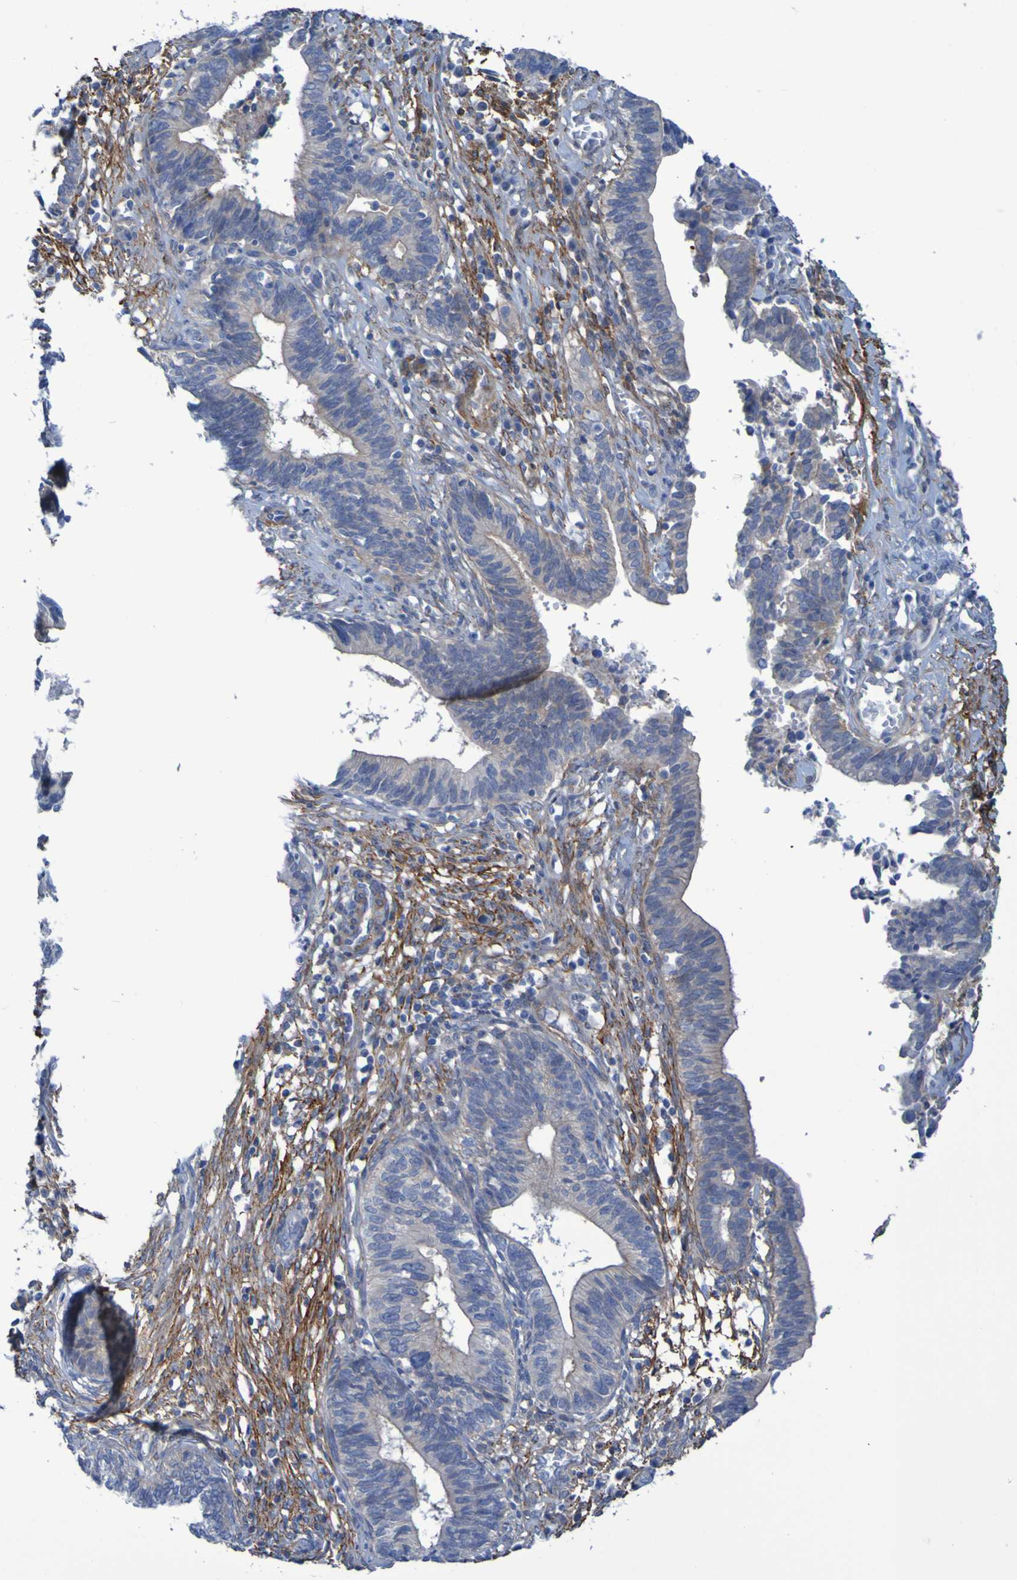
{"staining": {"intensity": "weak", "quantity": "<25%", "location": "cytoplasmic/membranous"}, "tissue": "cervical cancer", "cell_type": "Tumor cells", "image_type": "cancer", "snomed": [{"axis": "morphology", "description": "Adenocarcinoma, NOS"}, {"axis": "topography", "description": "Cervix"}], "caption": "Micrograph shows no protein staining in tumor cells of cervical adenocarcinoma tissue.", "gene": "LPP", "patient": {"sex": "female", "age": 44}}